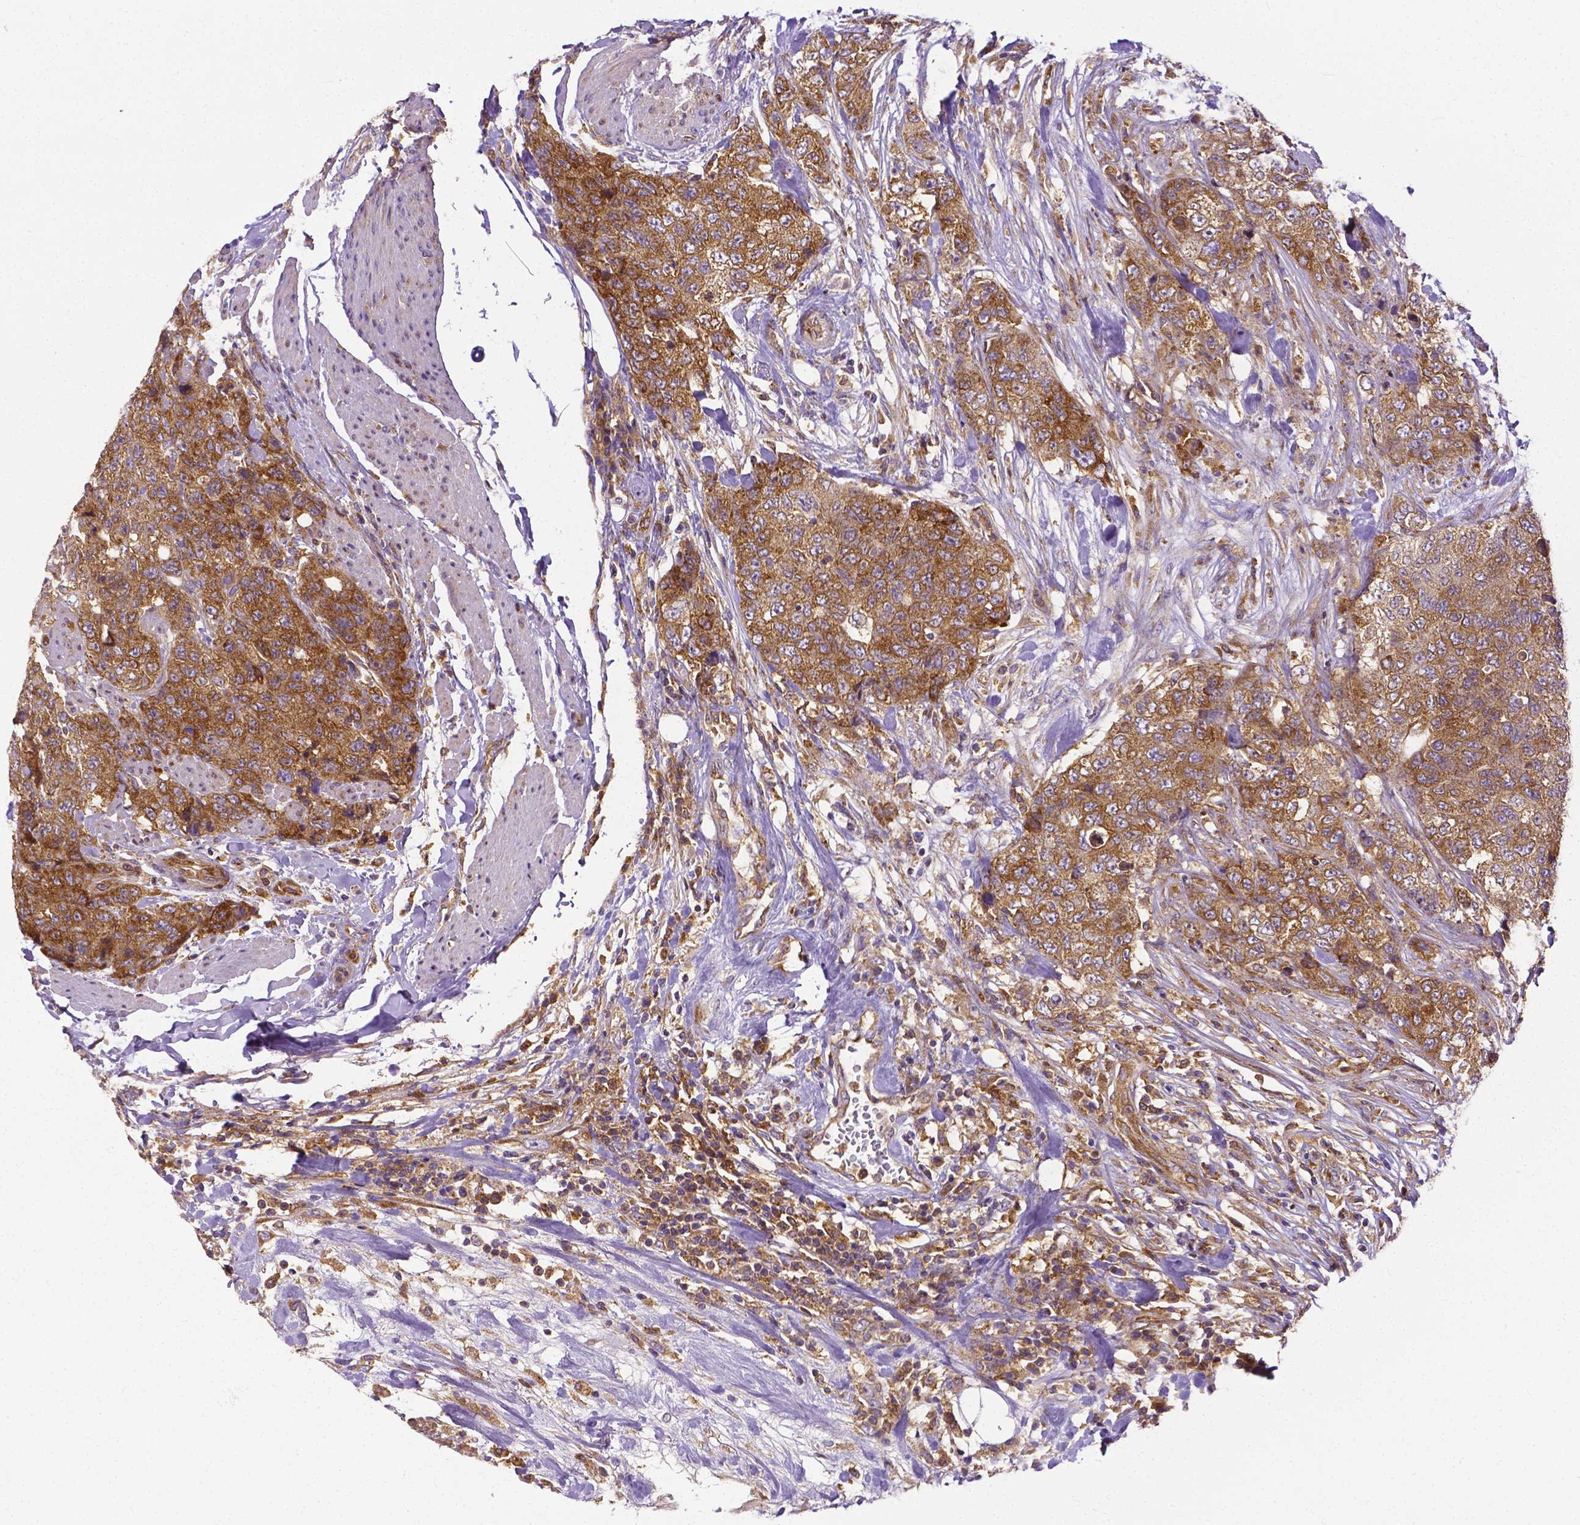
{"staining": {"intensity": "strong", "quantity": ">75%", "location": "cytoplasmic/membranous"}, "tissue": "urothelial cancer", "cell_type": "Tumor cells", "image_type": "cancer", "snomed": [{"axis": "morphology", "description": "Urothelial carcinoma, High grade"}, {"axis": "topography", "description": "Urinary bladder"}], "caption": "Immunohistochemistry (IHC) (DAB (3,3'-diaminobenzidine)) staining of high-grade urothelial carcinoma demonstrates strong cytoplasmic/membranous protein expression in approximately >75% of tumor cells. The staining was performed using DAB to visualize the protein expression in brown, while the nuclei were stained in blue with hematoxylin (Magnification: 20x).", "gene": "DICER1", "patient": {"sex": "female", "age": 78}}